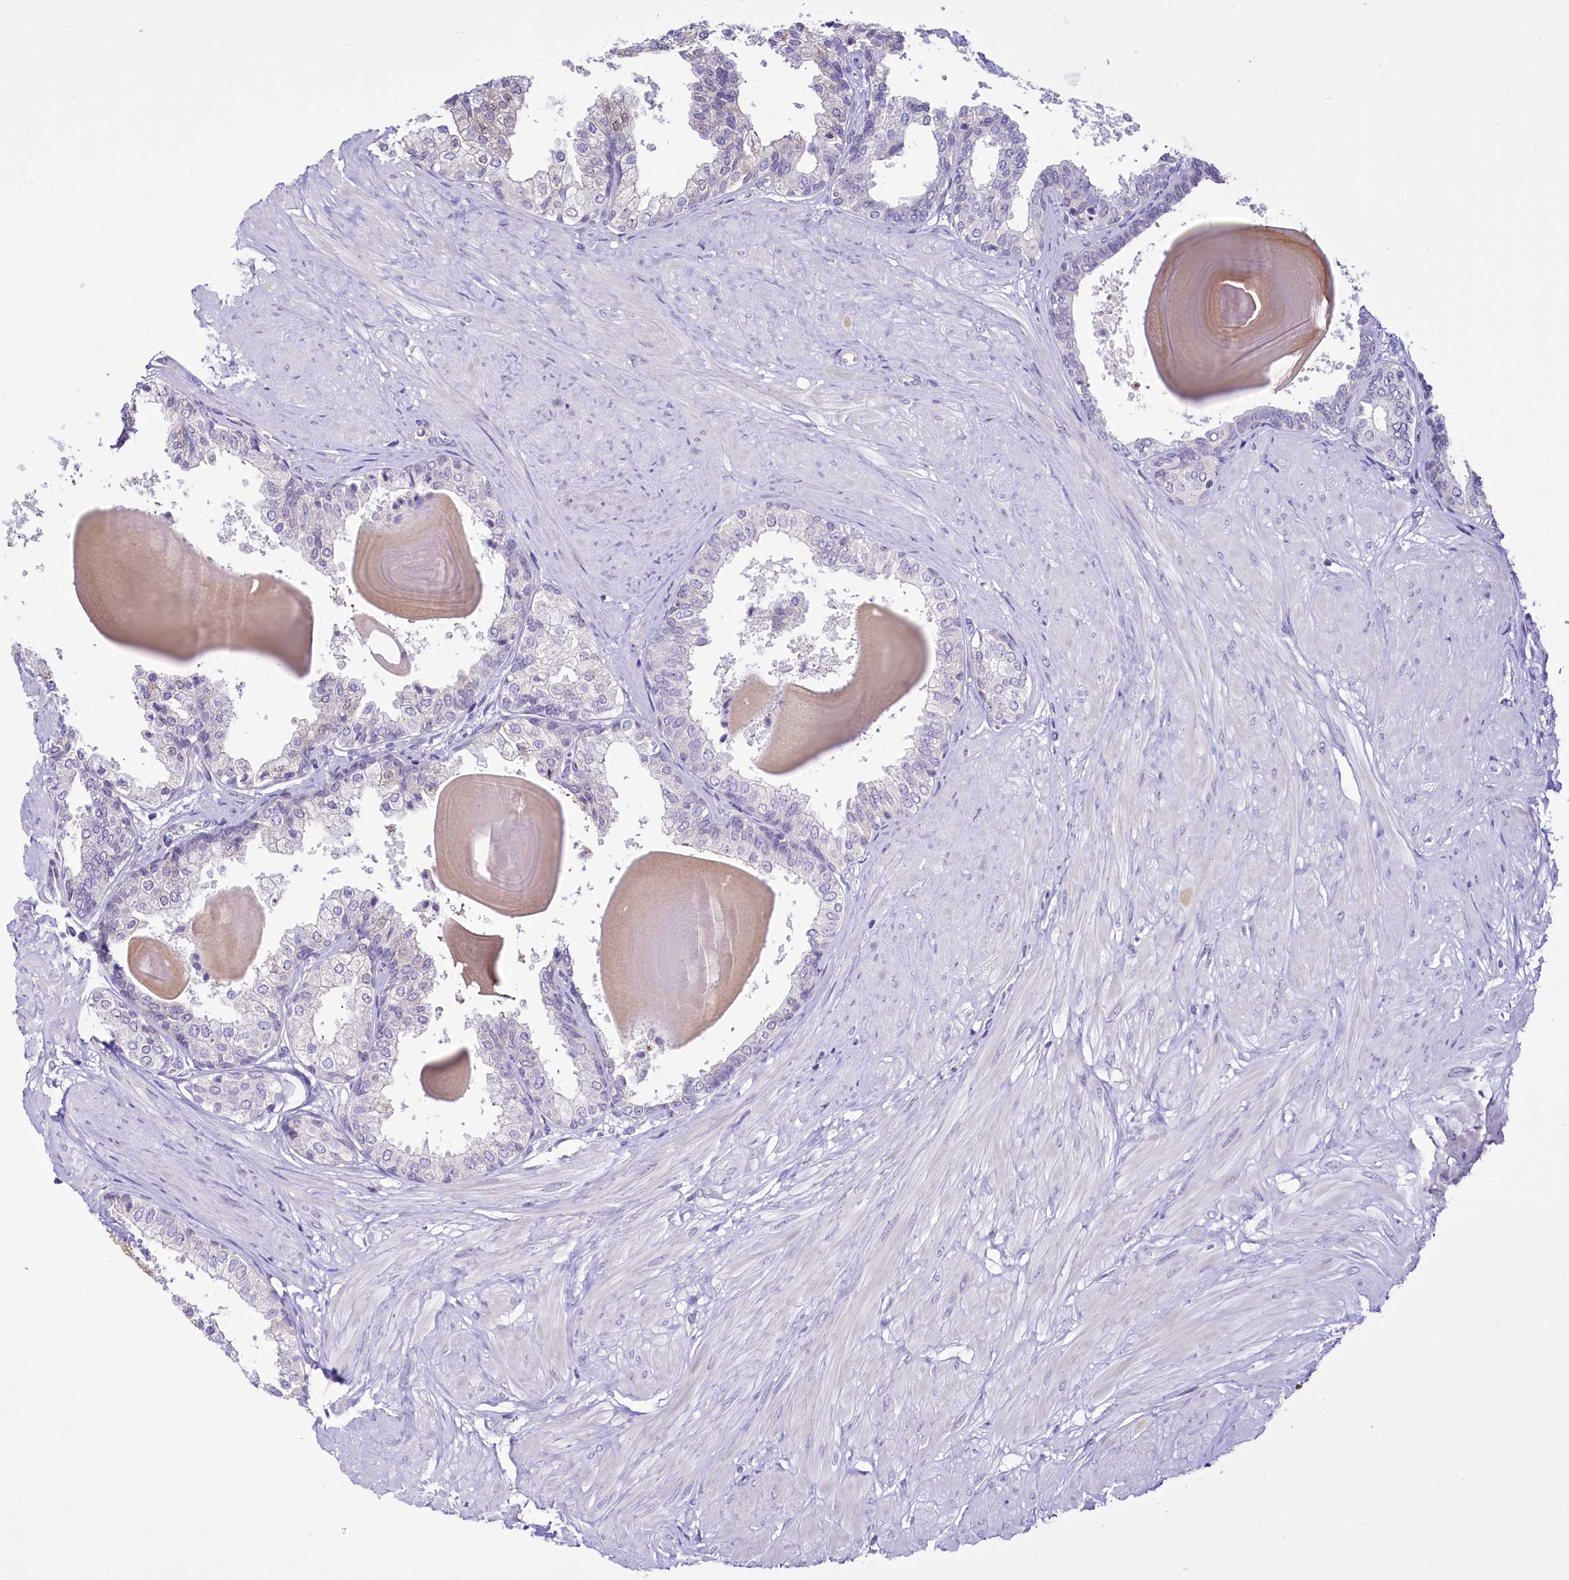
{"staining": {"intensity": "negative", "quantity": "none", "location": "none"}, "tissue": "prostate", "cell_type": "Glandular cells", "image_type": "normal", "snomed": [{"axis": "morphology", "description": "Normal tissue, NOS"}, {"axis": "topography", "description": "Prostate"}], "caption": "The micrograph demonstrates no significant expression in glandular cells of prostate.", "gene": "BANK1", "patient": {"sex": "male", "age": 48}}